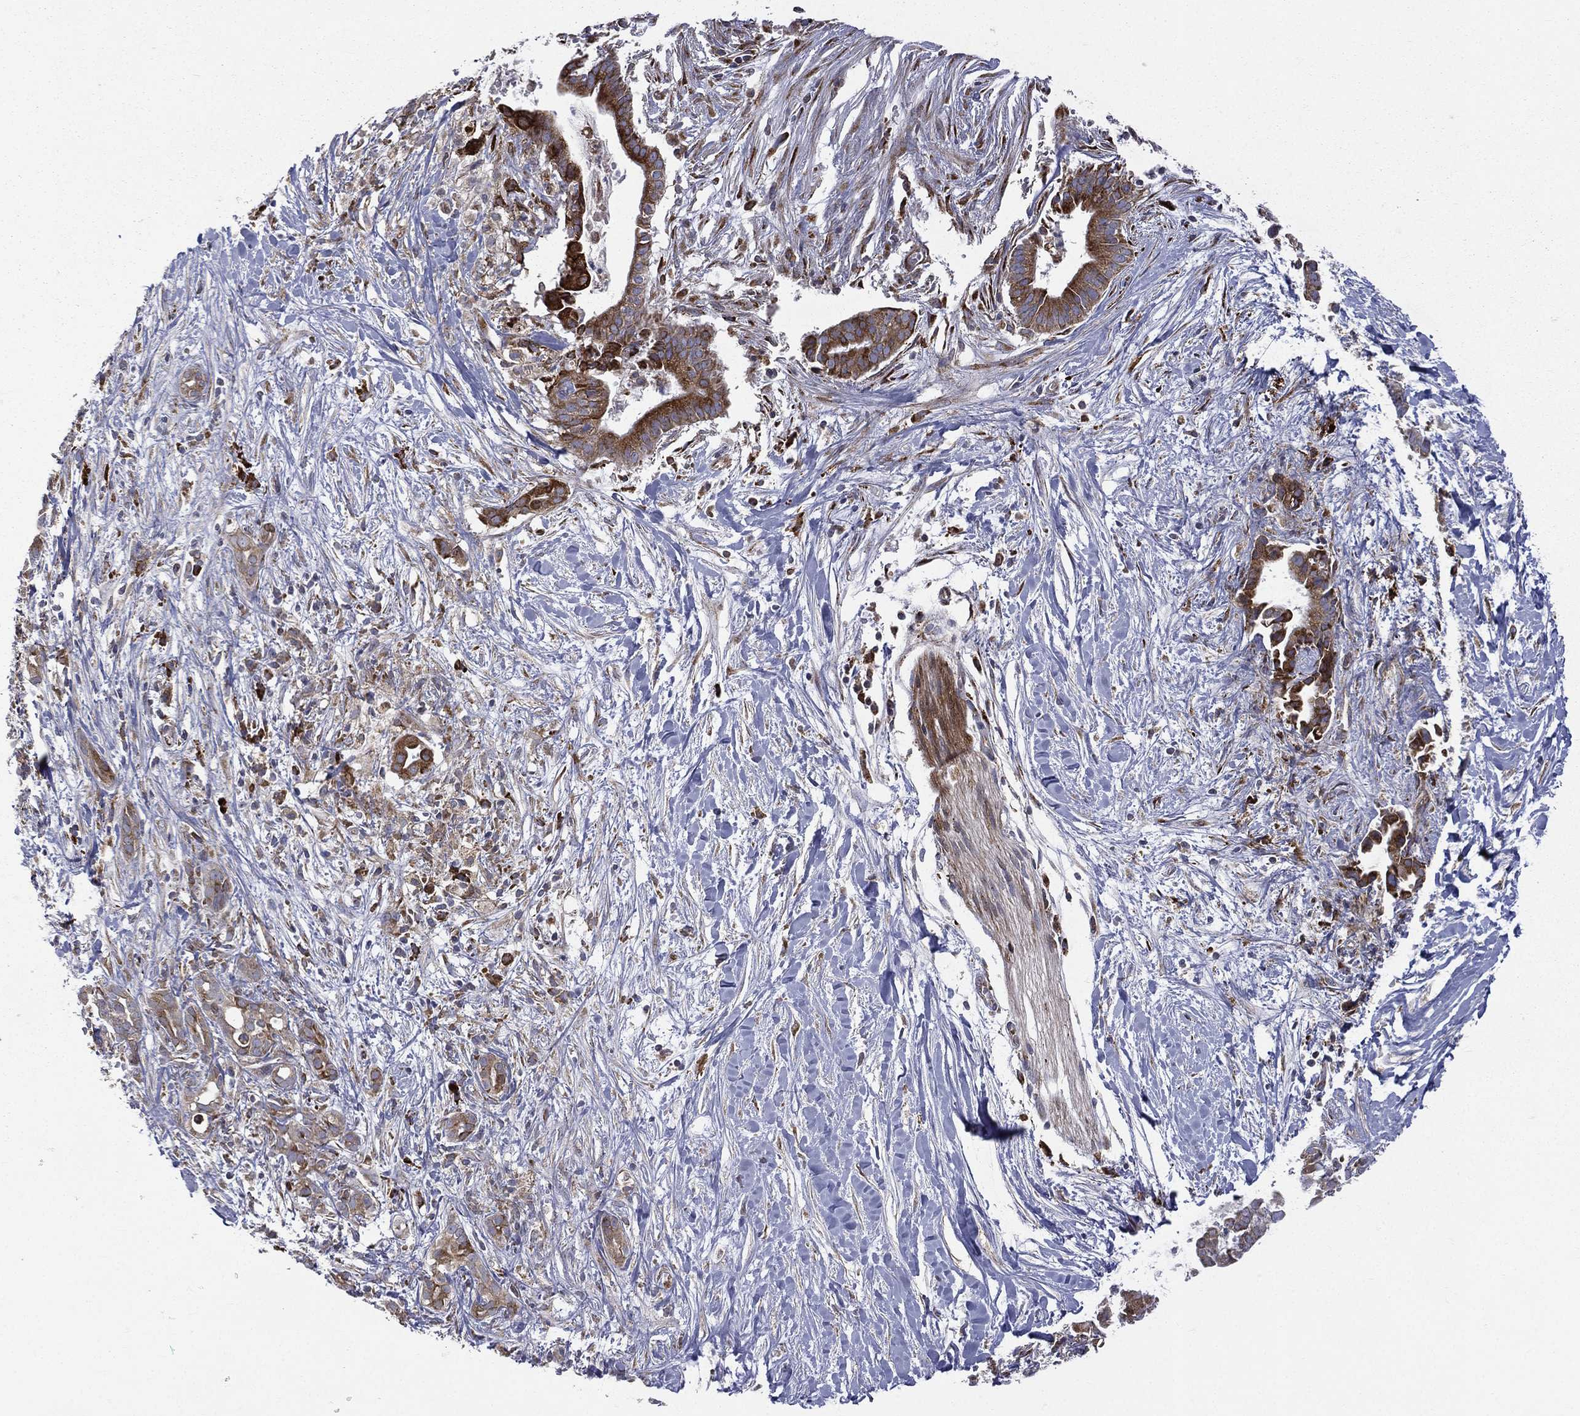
{"staining": {"intensity": "strong", "quantity": "25%-75%", "location": "cytoplasmic/membranous"}, "tissue": "pancreatic cancer", "cell_type": "Tumor cells", "image_type": "cancer", "snomed": [{"axis": "morphology", "description": "Adenocarcinoma, NOS"}, {"axis": "topography", "description": "Pancreas"}], "caption": "Pancreatic cancer (adenocarcinoma) stained for a protein demonstrates strong cytoplasmic/membranous positivity in tumor cells. (DAB IHC with brightfield microscopy, high magnification).", "gene": "C20orf96", "patient": {"sex": "male", "age": 61}}